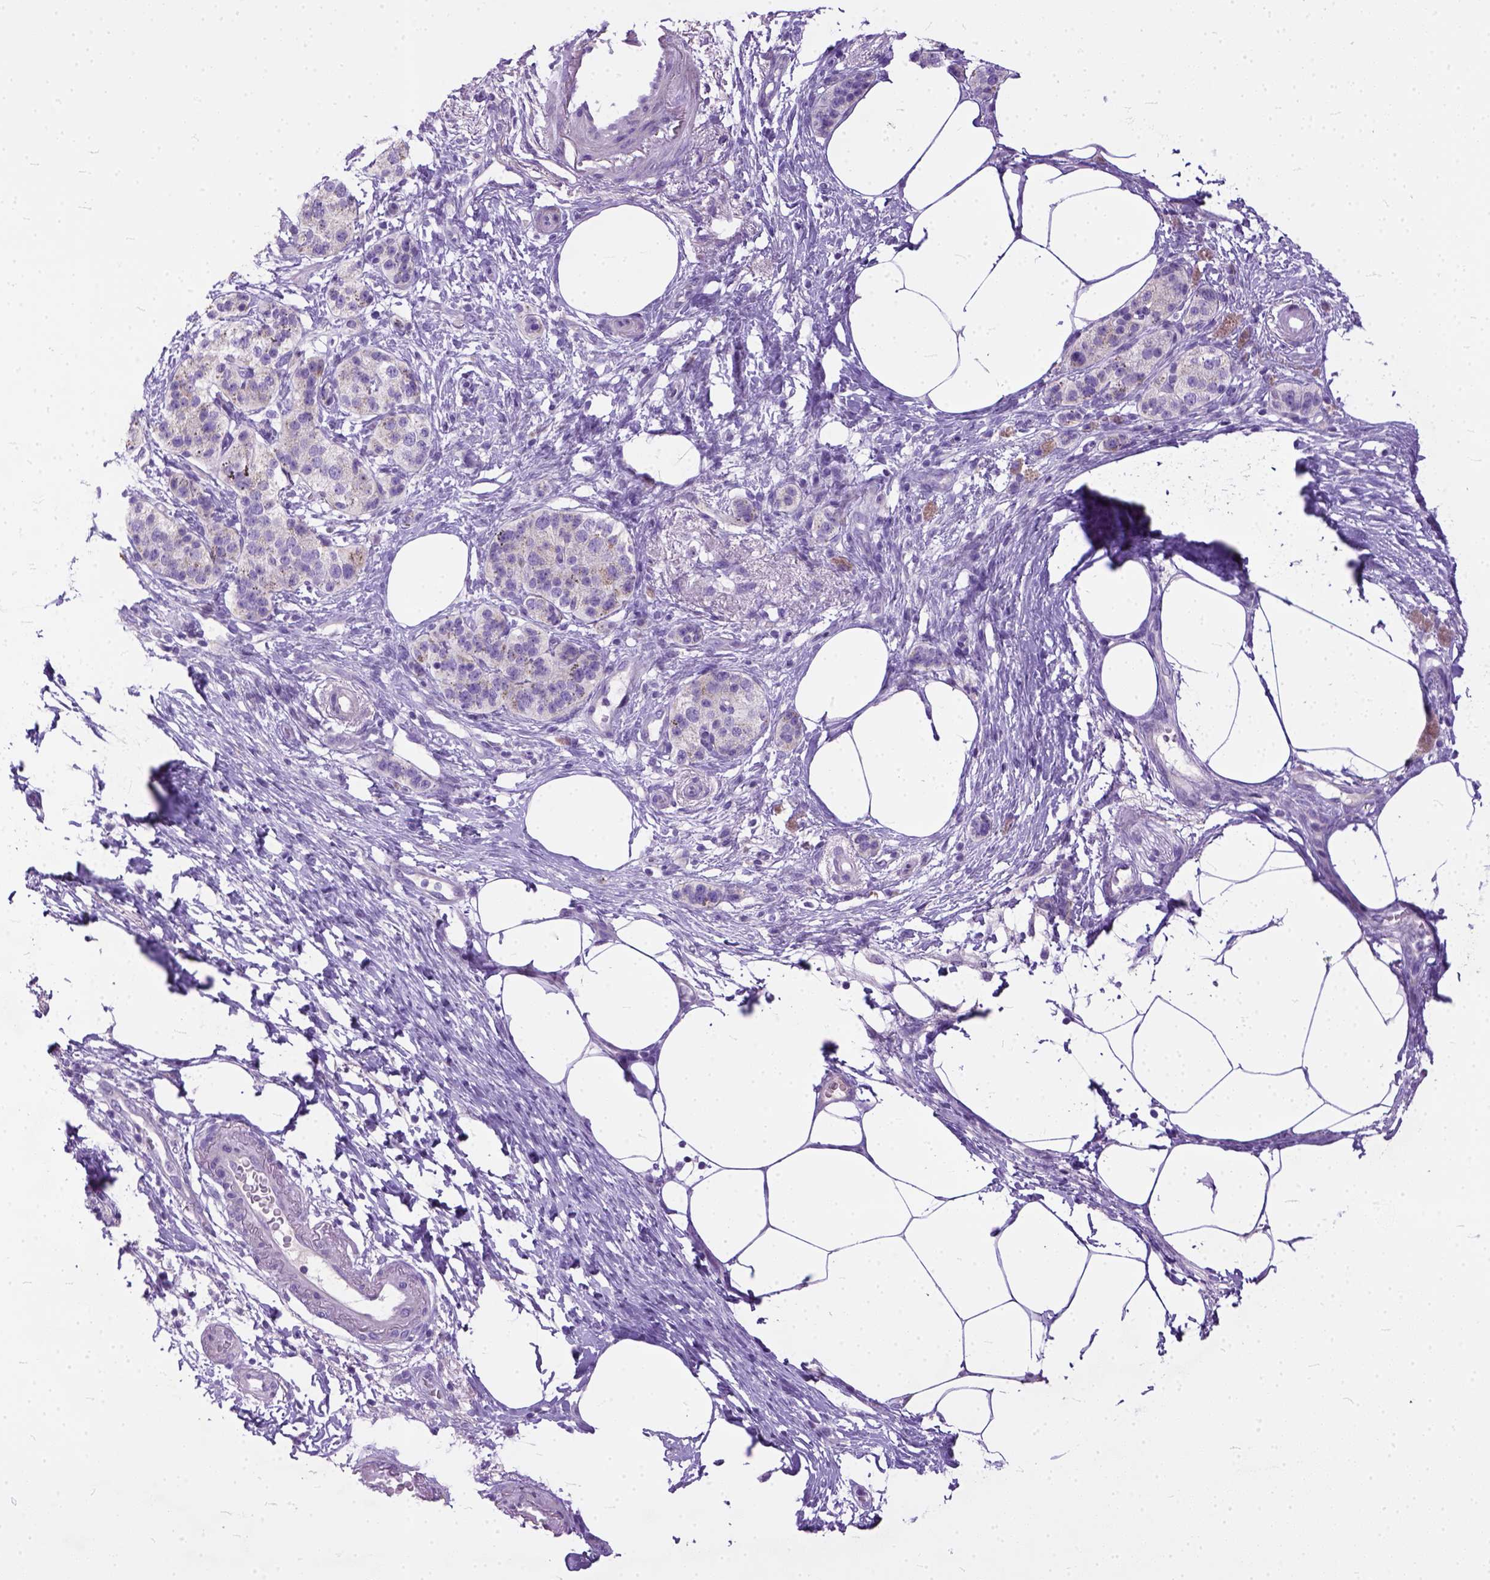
{"staining": {"intensity": "negative", "quantity": "none", "location": "none"}, "tissue": "pancreatic cancer", "cell_type": "Tumor cells", "image_type": "cancer", "snomed": [{"axis": "morphology", "description": "Adenocarcinoma, NOS"}, {"axis": "topography", "description": "Pancreas"}], "caption": "DAB (3,3'-diaminobenzidine) immunohistochemical staining of adenocarcinoma (pancreatic) exhibits no significant staining in tumor cells. (Immunohistochemistry, brightfield microscopy, high magnification).", "gene": "PLK5", "patient": {"sex": "female", "age": 72}}